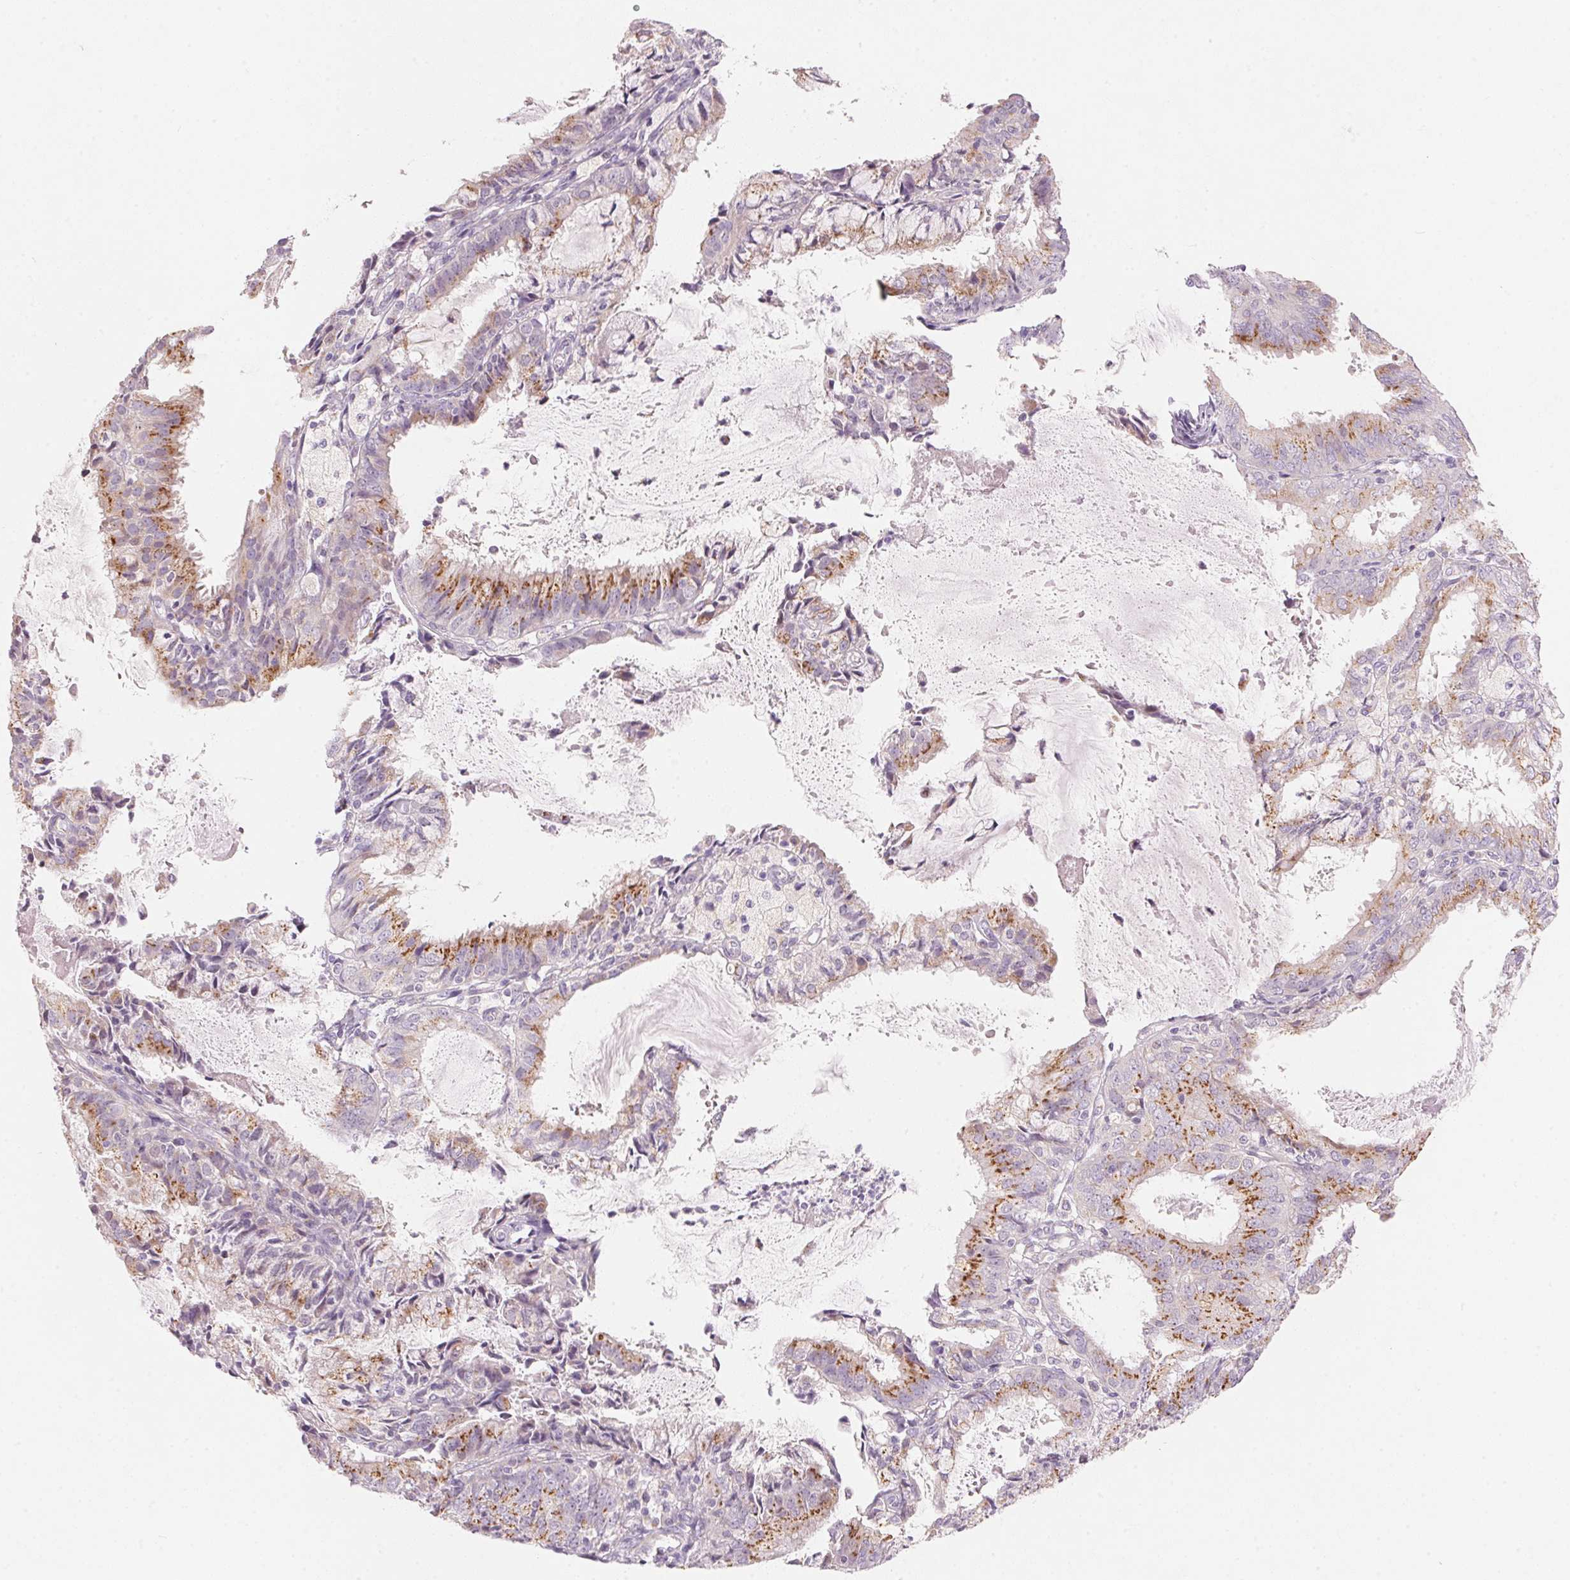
{"staining": {"intensity": "moderate", "quantity": ">75%", "location": "cytoplasmic/membranous"}, "tissue": "endometrial cancer", "cell_type": "Tumor cells", "image_type": "cancer", "snomed": [{"axis": "morphology", "description": "Adenocarcinoma, NOS"}, {"axis": "topography", "description": "Endometrium"}], "caption": "Immunohistochemical staining of human endometrial cancer shows medium levels of moderate cytoplasmic/membranous protein expression in about >75% of tumor cells.", "gene": "DRAM2", "patient": {"sex": "female", "age": 57}}